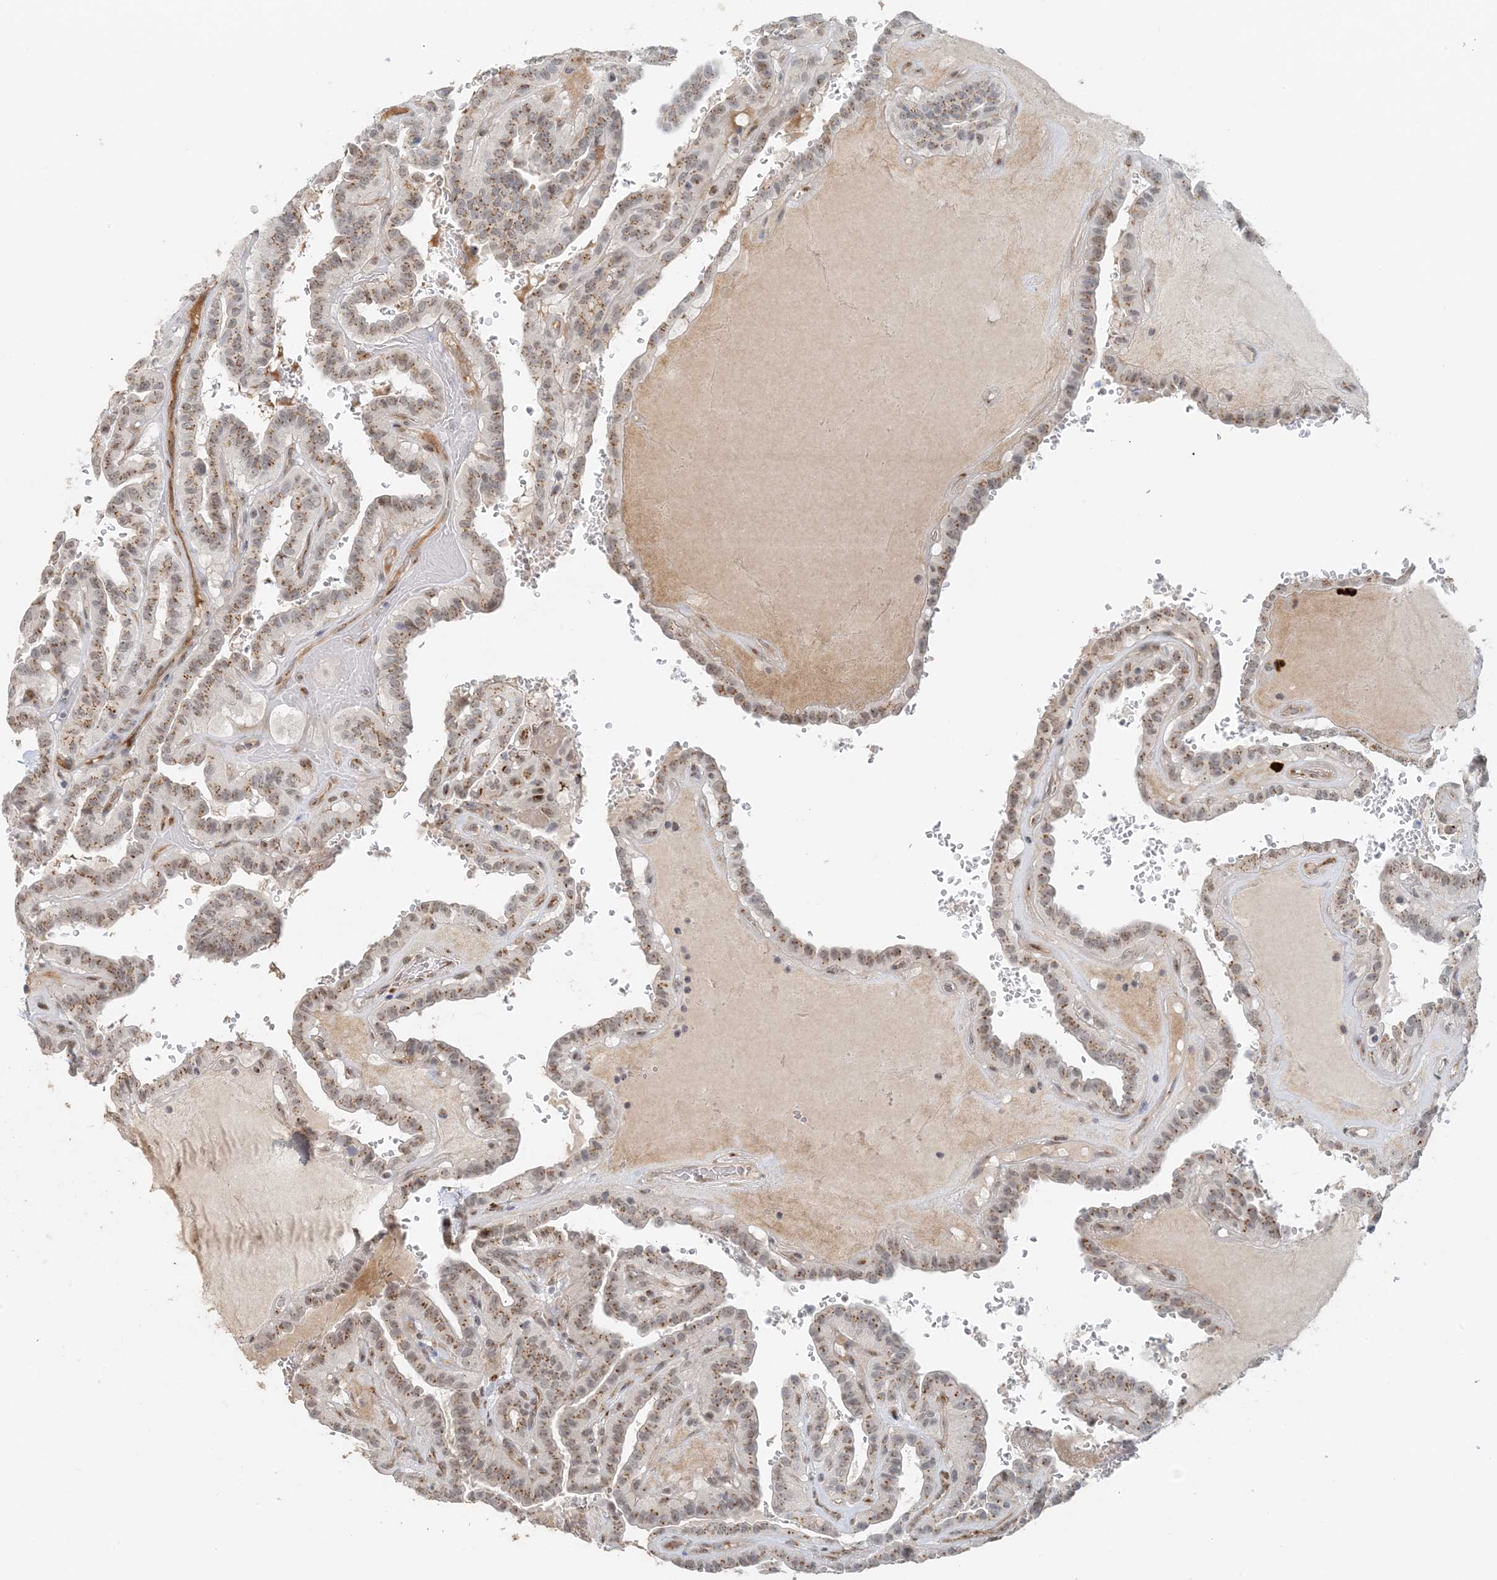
{"staining": {"intensity": "moderate", "quantity": ">75%", "location": "cytoplasmic/membranous,nuclear"}, "tissue": "thyroid cancer", "cell_type": "Tumor cells", "image_type": "cancer", "snomed": [{"axis": "morphology", "description": "Papillary adenocarcinoma, NOS"}, {"axis": "topography", "description": "Thyroid gland"}], "caption": "Moderate cytoplasmic/membranous and nuclear protein expression is identified in approximately >75% of tumor cells in papillary adenocarcinoma (thyroid). The protein of interest is stained brown, and the nuclei are stained in blue (DAB (3,3'-diaminobenzidine) IHC with brightfield microscopy, high magnification).", "gene": "ZCCHC4", "patient": {"sex": "male", "age": 77}}